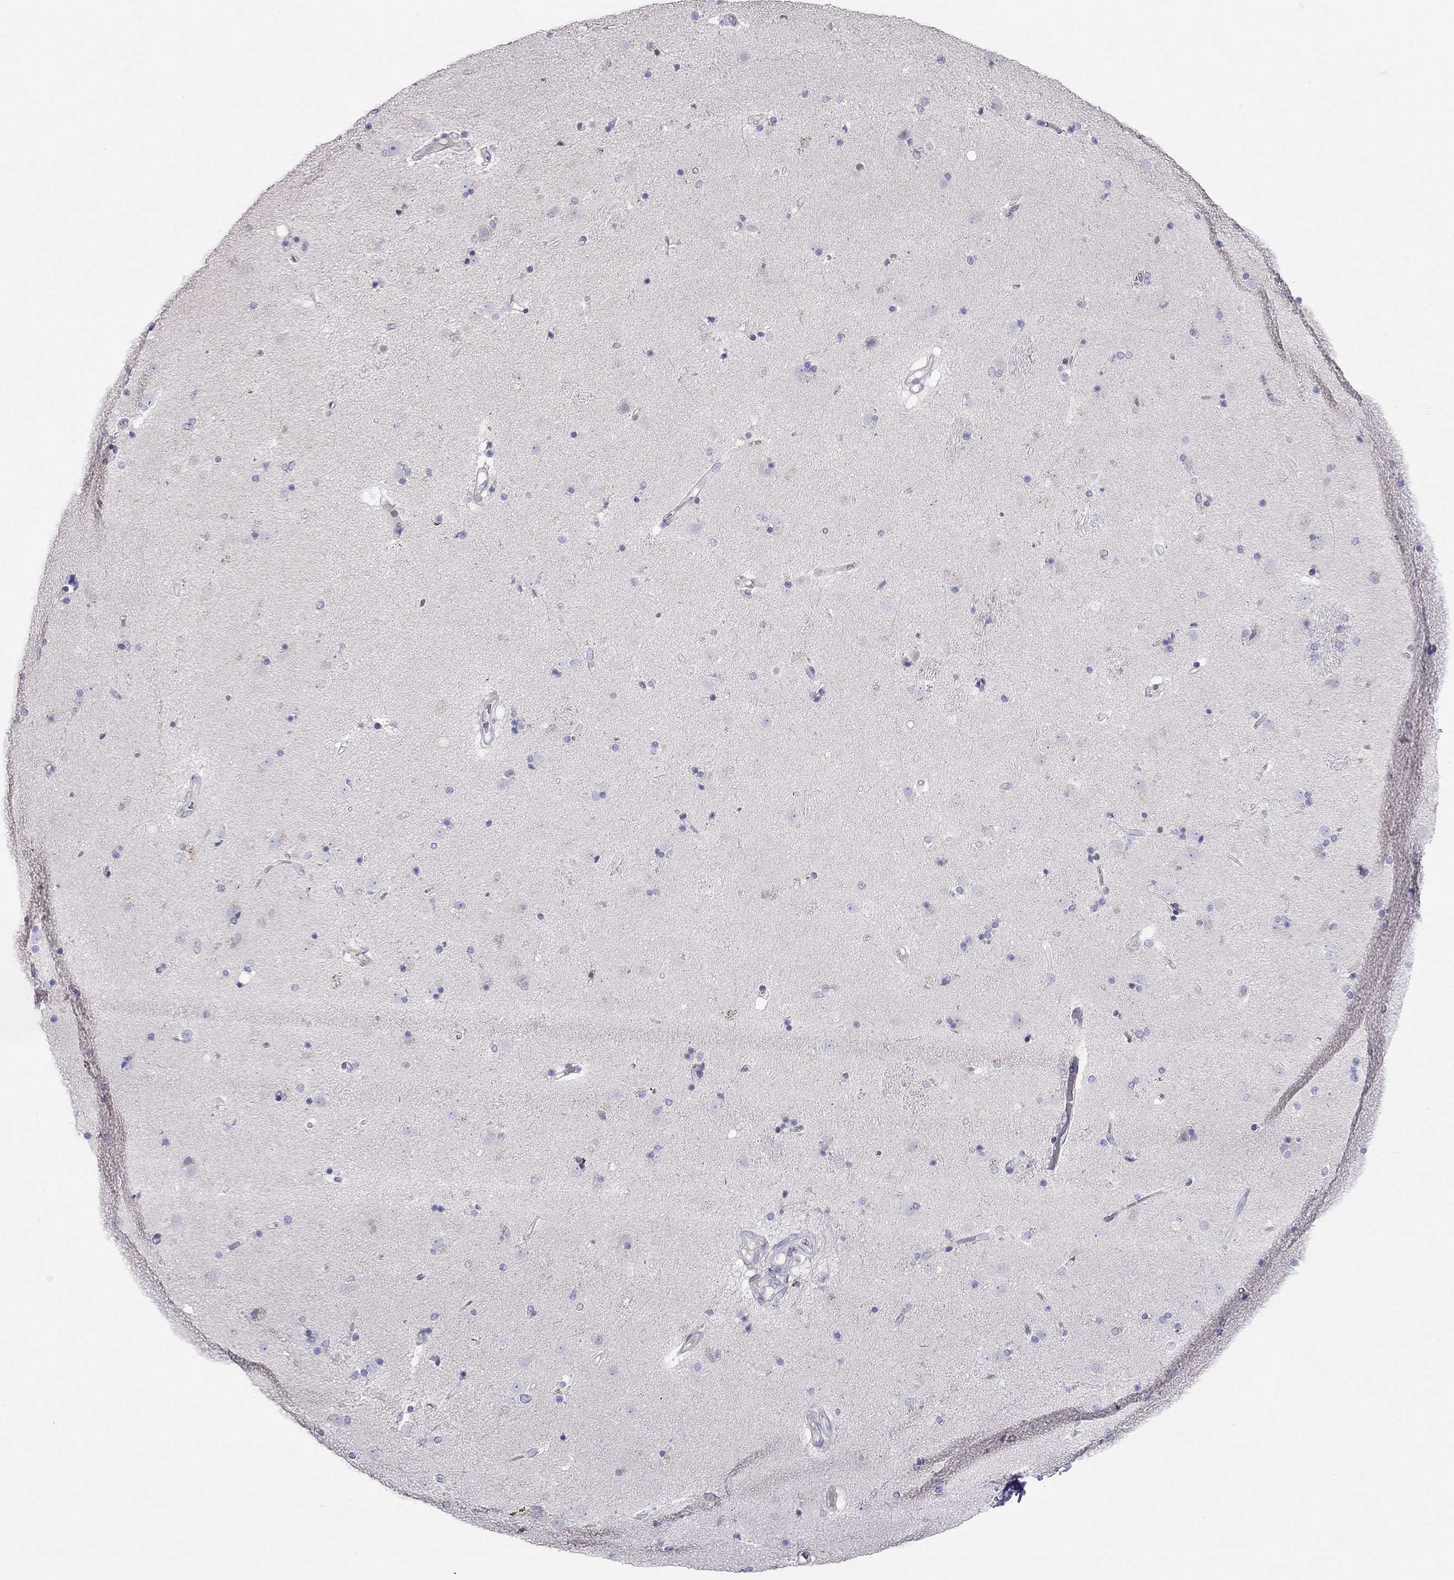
{"staining": {"intensity": "negative", "quantity": "none", "location": "none"}, "tissue": "caudate", "cell_type": "Glial cells", "image_type": "normal", "snomed": [{"axis": "morphology", "description": "Normal tissue, NOS"}, {"axis": "topography", "description": "Lateral ventricle wall"}], "caption": "Immunohistochemical staining of benign human caudate shows no significant staining in glial cells.", "gene": "KCNV2", "patient": {"sex": "male", "age": 54}}